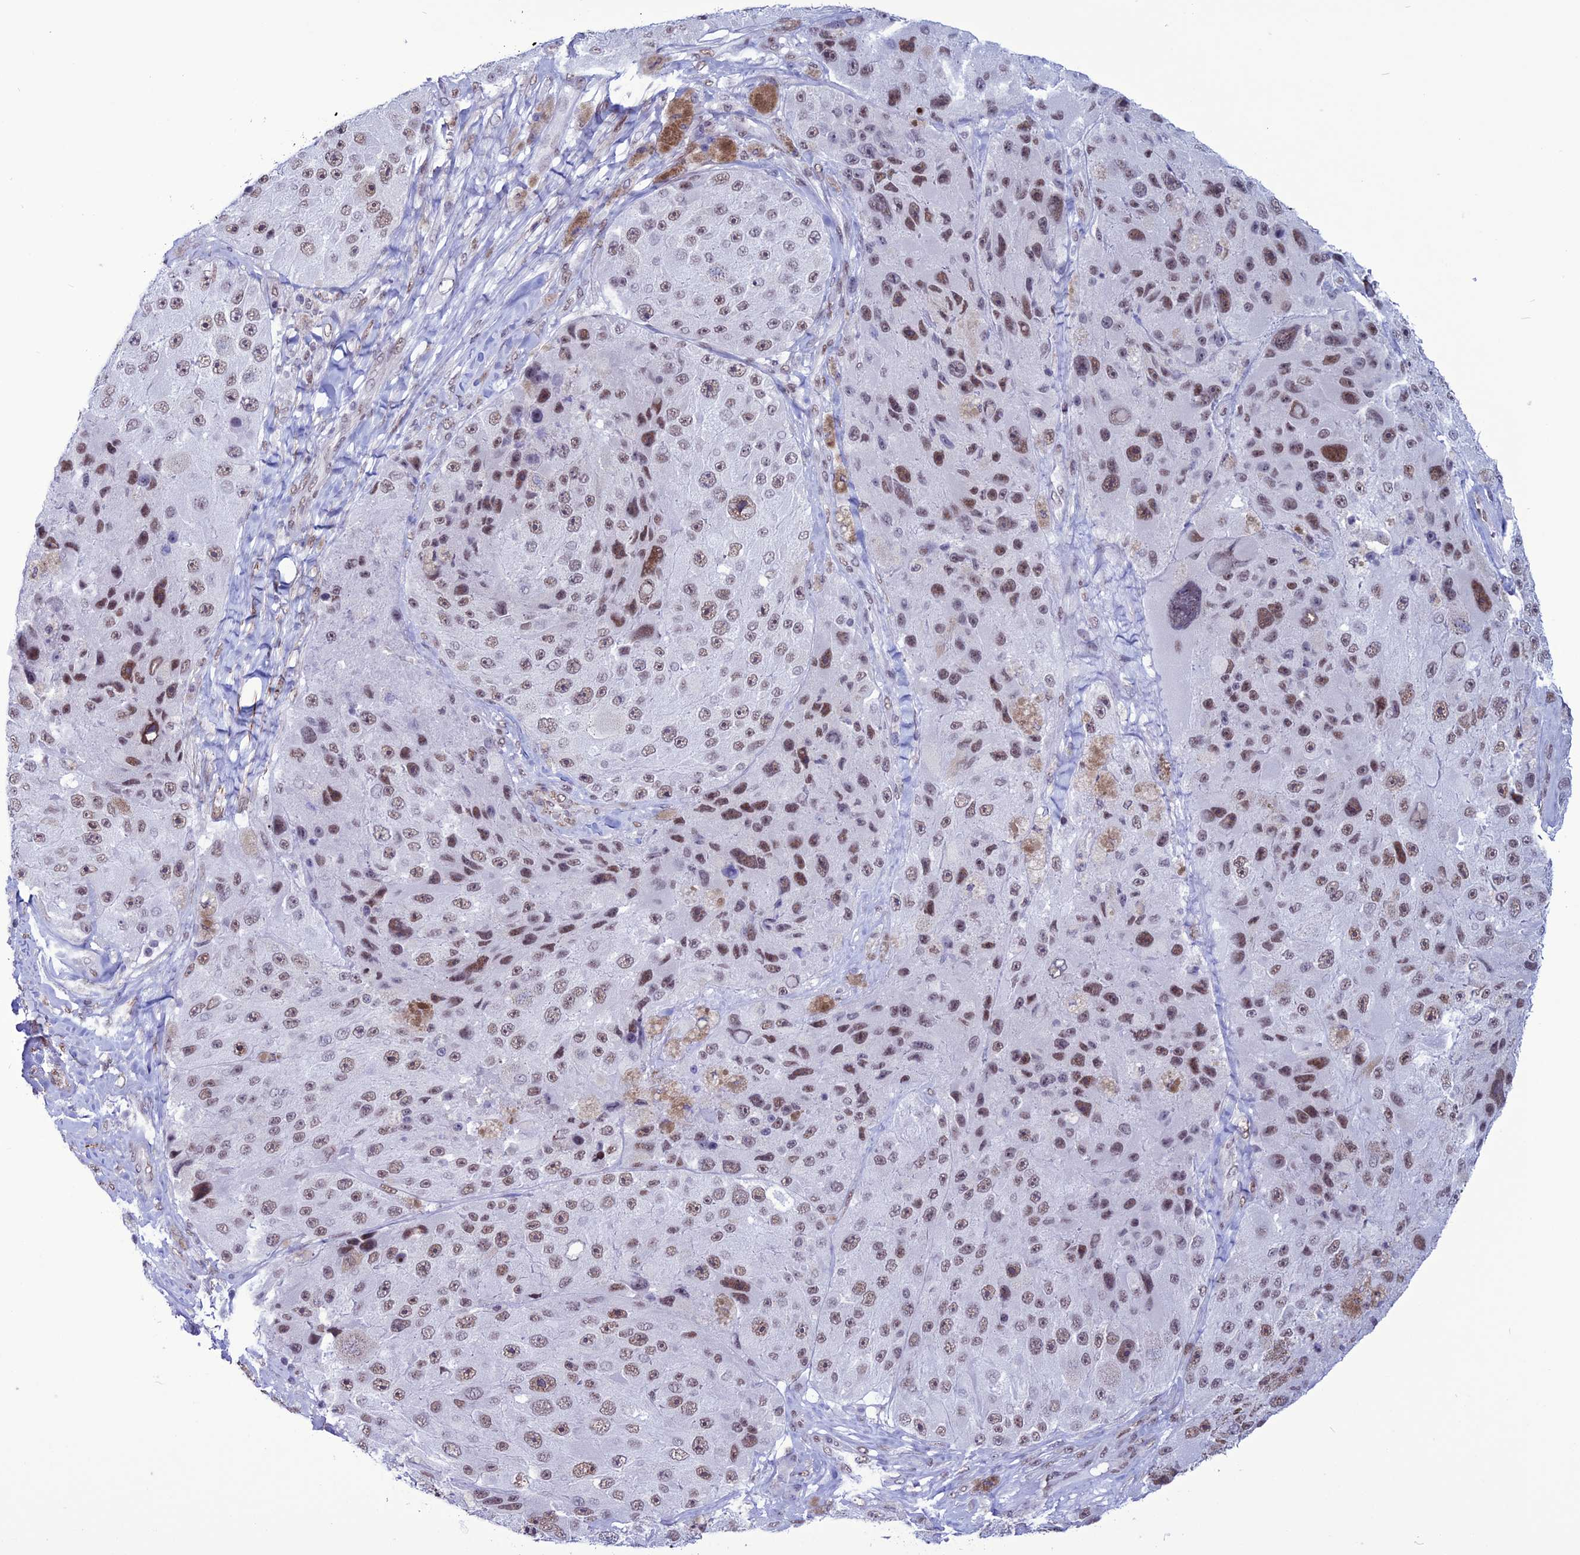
{"staining": {"intensity": "weak", "quantity": ">75%", "location": "nuclear"}, "tissue": "melanoma", "cell_type": "Tumor cells", "image_type": "cancer", "snomed": [{"axis": "morphology", "description": "Malignant melanoma, Metastatic site"}, {"axis": "topography", "description": "Lymph node"}], "caption": "IHC of human melanoma demonstrates low levels of weak nuclear staining in about >75% of tumor cells.", "gene": "U2AF1", "patient": {"sex": "male", "age": 62}}